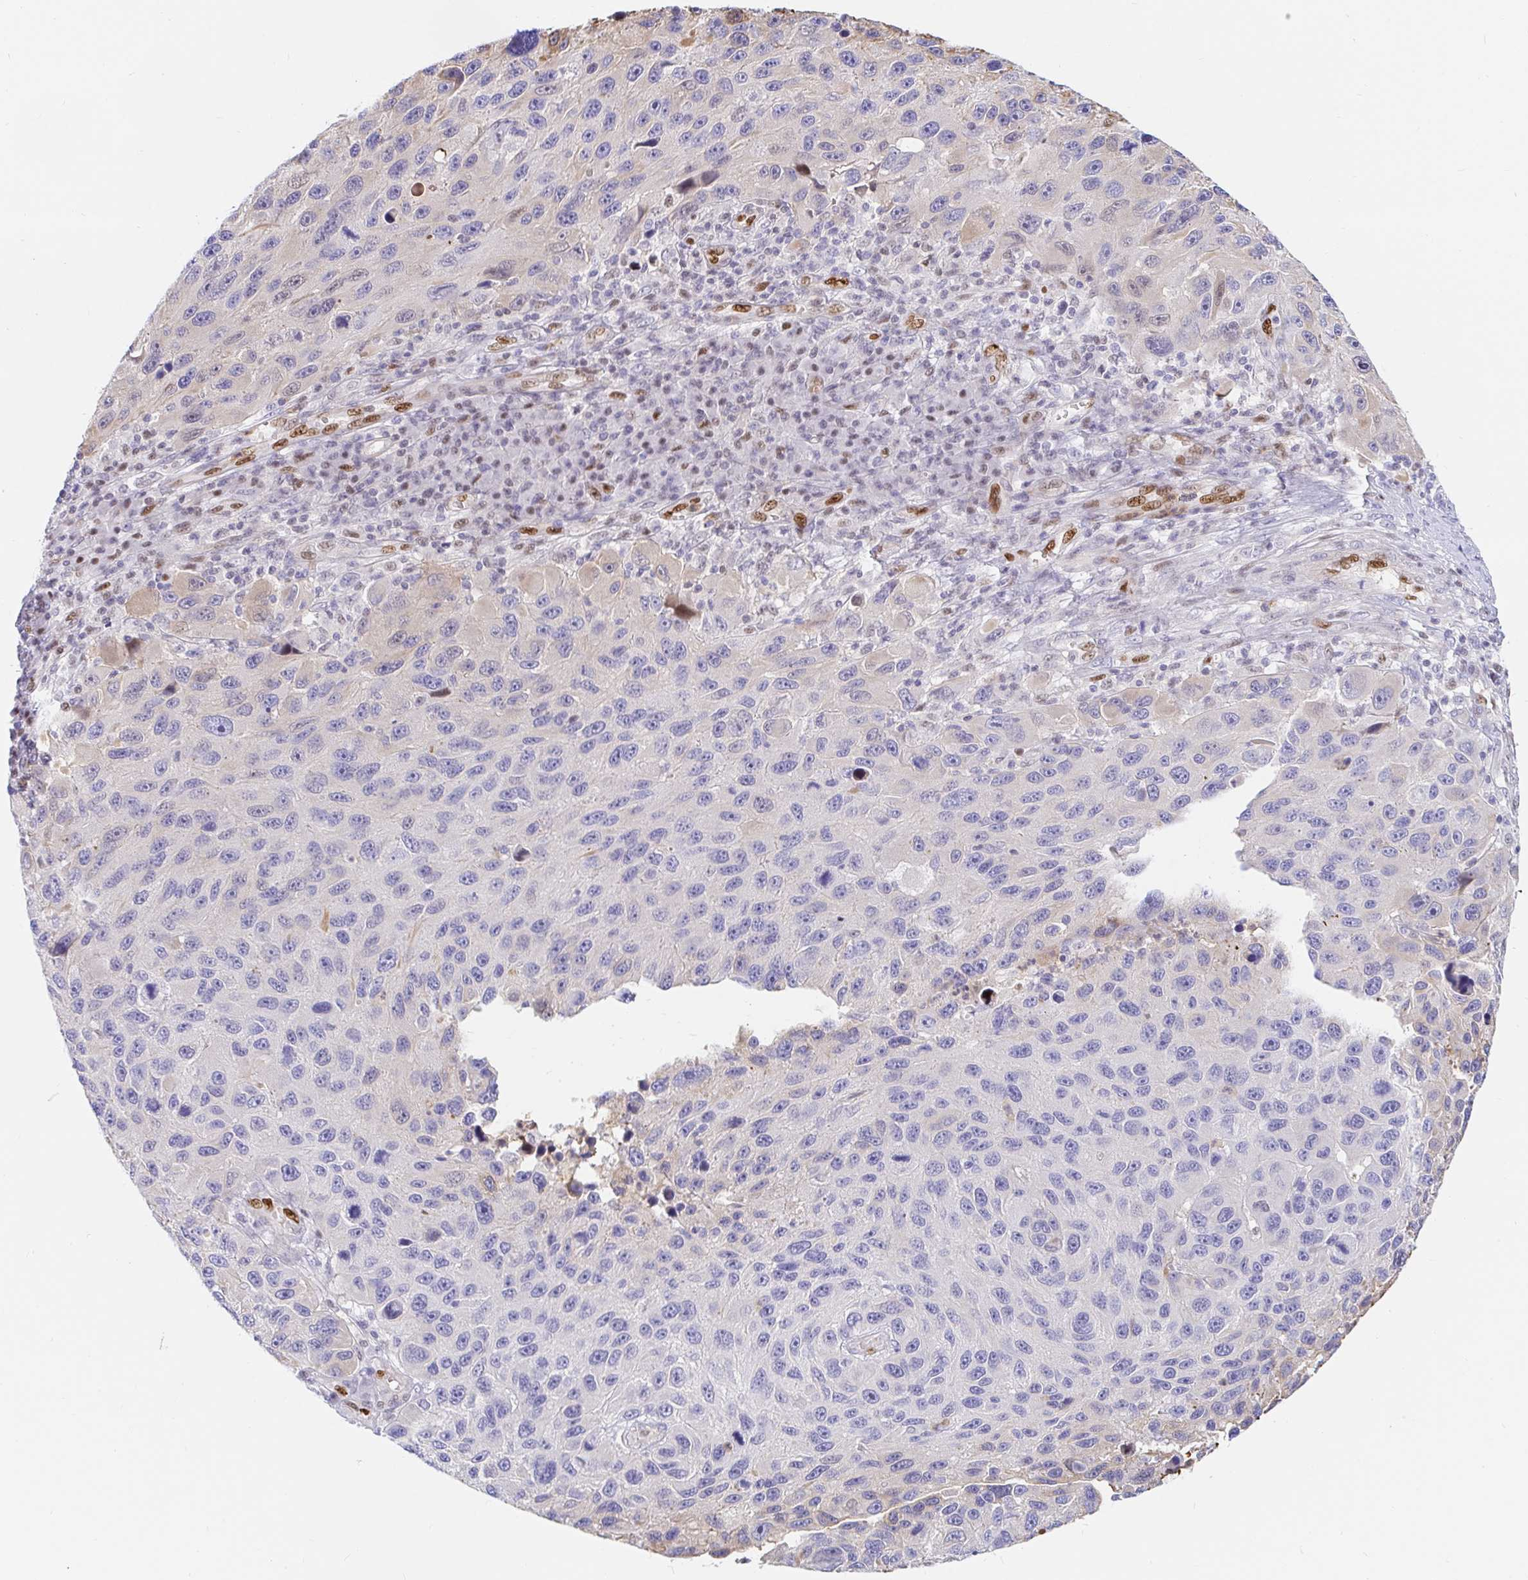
{"staining": {"intensity": "negative", "quantity": "none", "location": "none"}, "tissue": "melanoma", "cell_type": "Tumor cells", "image_type": "cancer", "snomed": [{"axis": "morphology", "description": "Malignant melanoma, NOS"}, {"axis": "topography", "description": "Skin"}], "caption": "Tumor cells are negative for brown protein staining in melanoma.", "gene": "HINFP", "patient": {"sex": "male", "age": 53}}